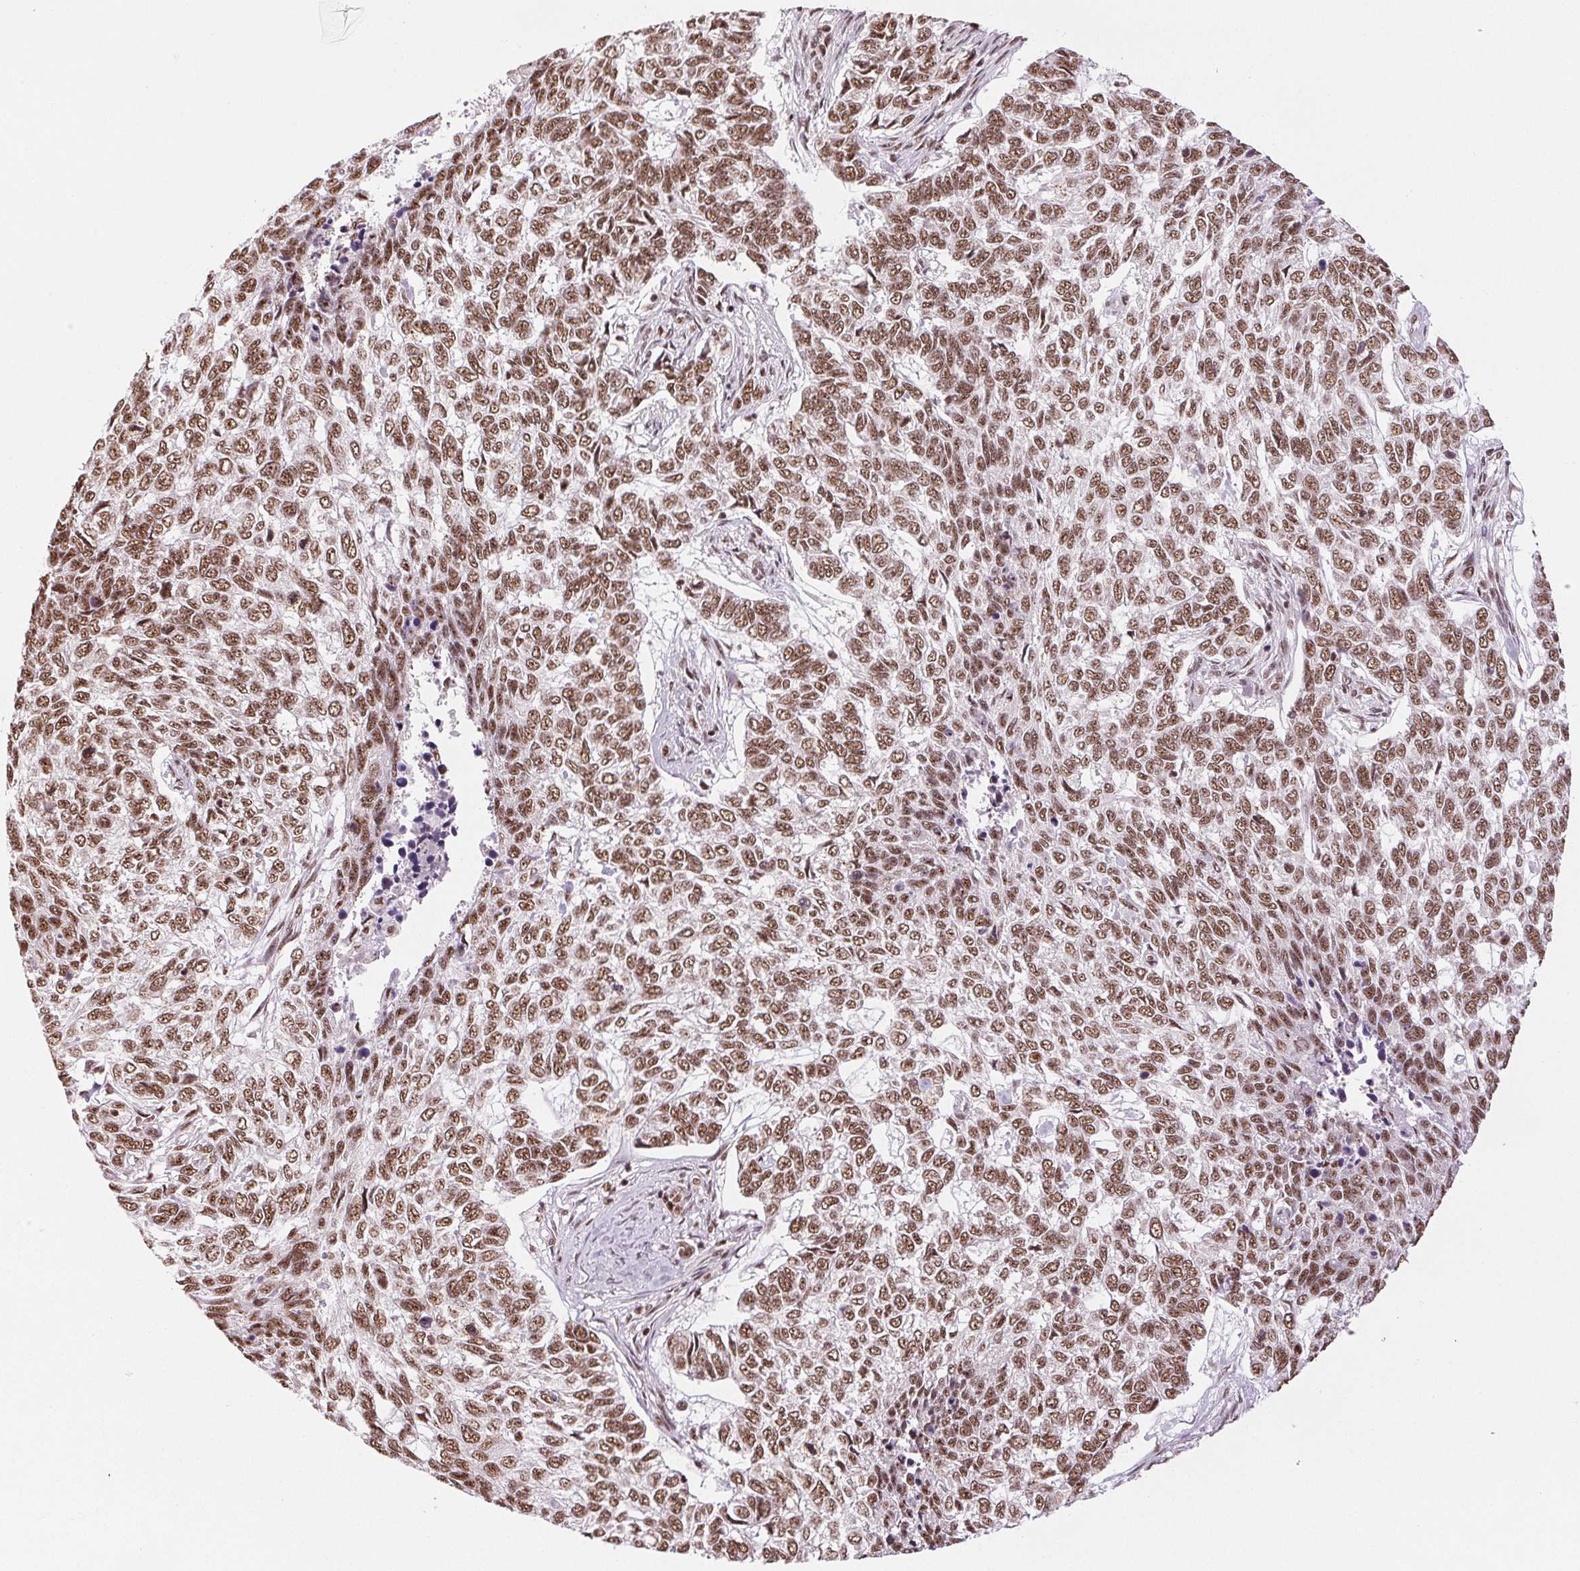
{"staining": {"intensity": "moderate", "quantity": ">75%", "location": "nuclear"}, "tissue": "skin cancer", "cell_type": "Tumor cells", "image_type": "cancer", "snomed": [{"axis": "morphology", "description": "Basal cell carcinoma"}, {"axis": "topography", "description": "Skin"}], "caption": "A photomicrograph of human basal cell carcinoma (skin) stained for a protein exhibits moderate nuclear brown staining in tumor cells.", "gene": "IK", "patient": {"sex": "female", "age": 65}}